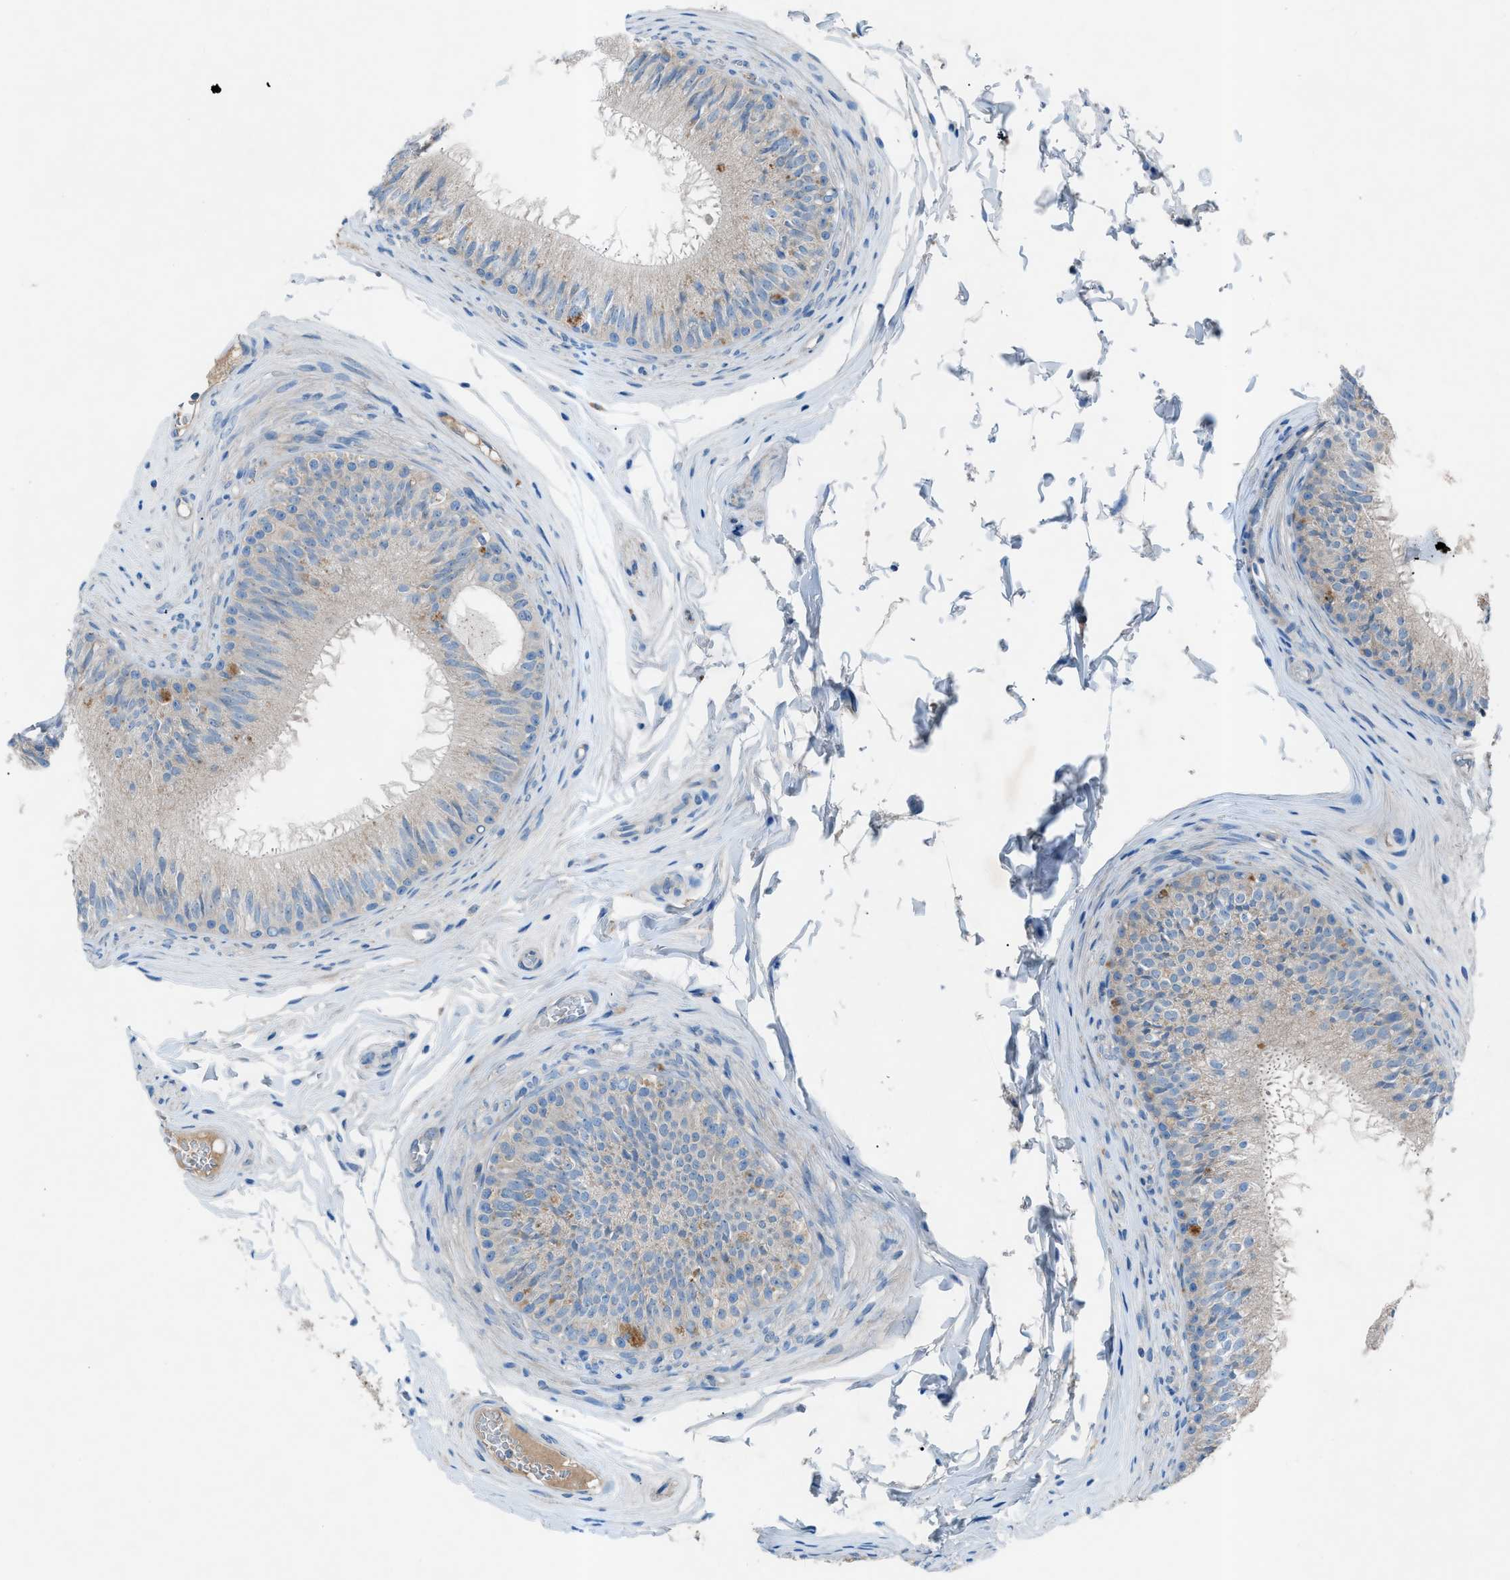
{"staining": {"intensity": "moderate", "quantity": "<25%", "location": "cytoplasmic/membranous"}, "tissue": "epididymis", "cell_type": "Glandular cells", "image_type": "normal", "snomed": [{"axis": "morphology", "description": "Normal tissue, NOS"}, {"axis": "topography", "description": "Testis"}, {"axis": "topography", "description": "Epididymis"}], "caption": "The histopathology image demonstrates staining of benign epididymis, revealing moderate cytoplasmic/membranous protein staining (brown color) within glandular cells. The protein of interest is stained brown, and the nuclei are stained in blue (DAB IHC with brightfield microscopy, high magnification).", "gene": "C5AR2", "patient": {"sex": "male", "age": 36}}